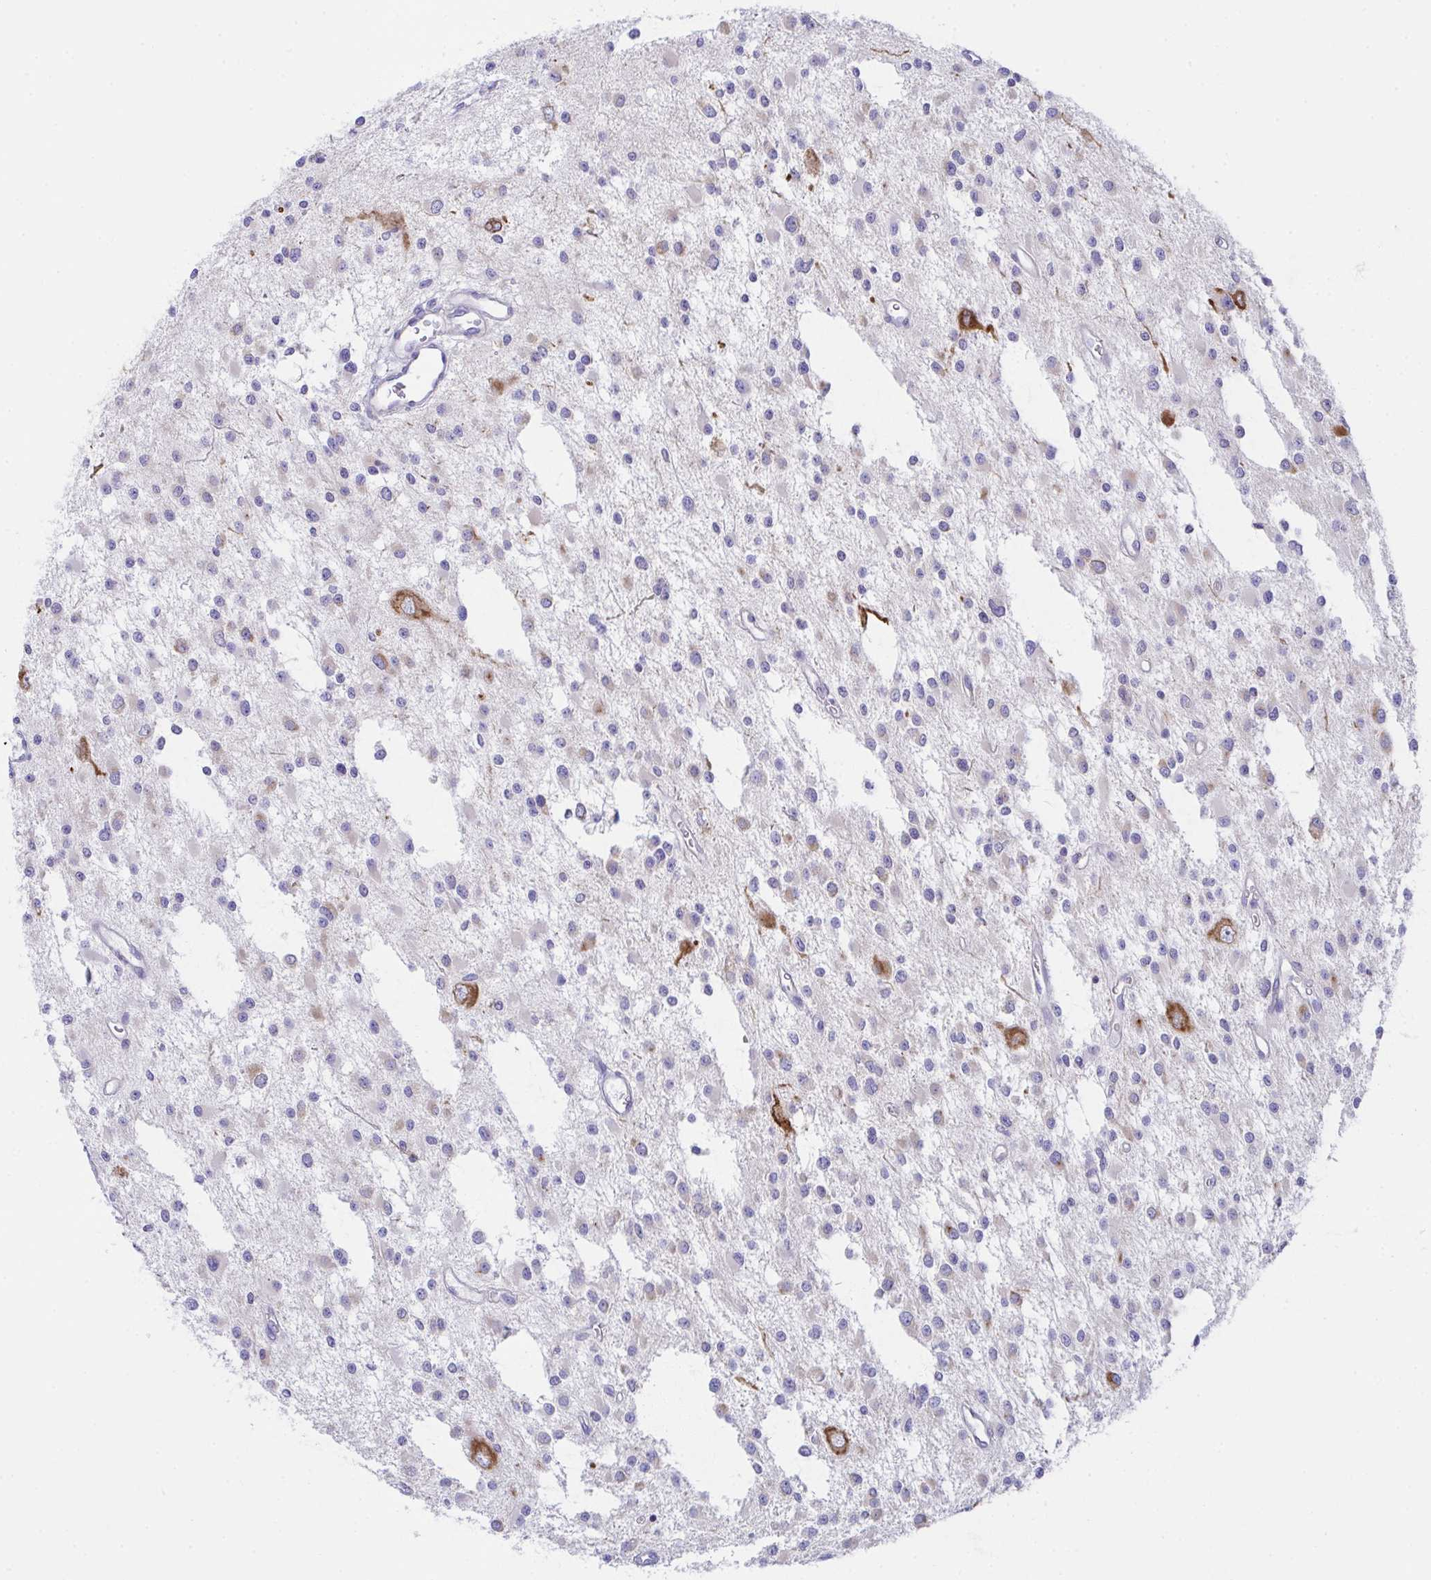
{"staining": {"intensity": "negative", "quantity": "none", "location": "none"}, "tissue": "glioma", "cell_type": "Tumor cells", "image_type": "cancer", "snomed": [{"axis": "morphology", "description": "Glioma, malignant, Low grade"}, {"axis": "topography", "description": "Brain"}], "caption": "Immunohistochemistry (IHC) image of glioma stained for a protein (brown), which demonstrates no expression in tumor cells.", "gene": "MIA3", "patient": {"sex": "male", "age": 43}}